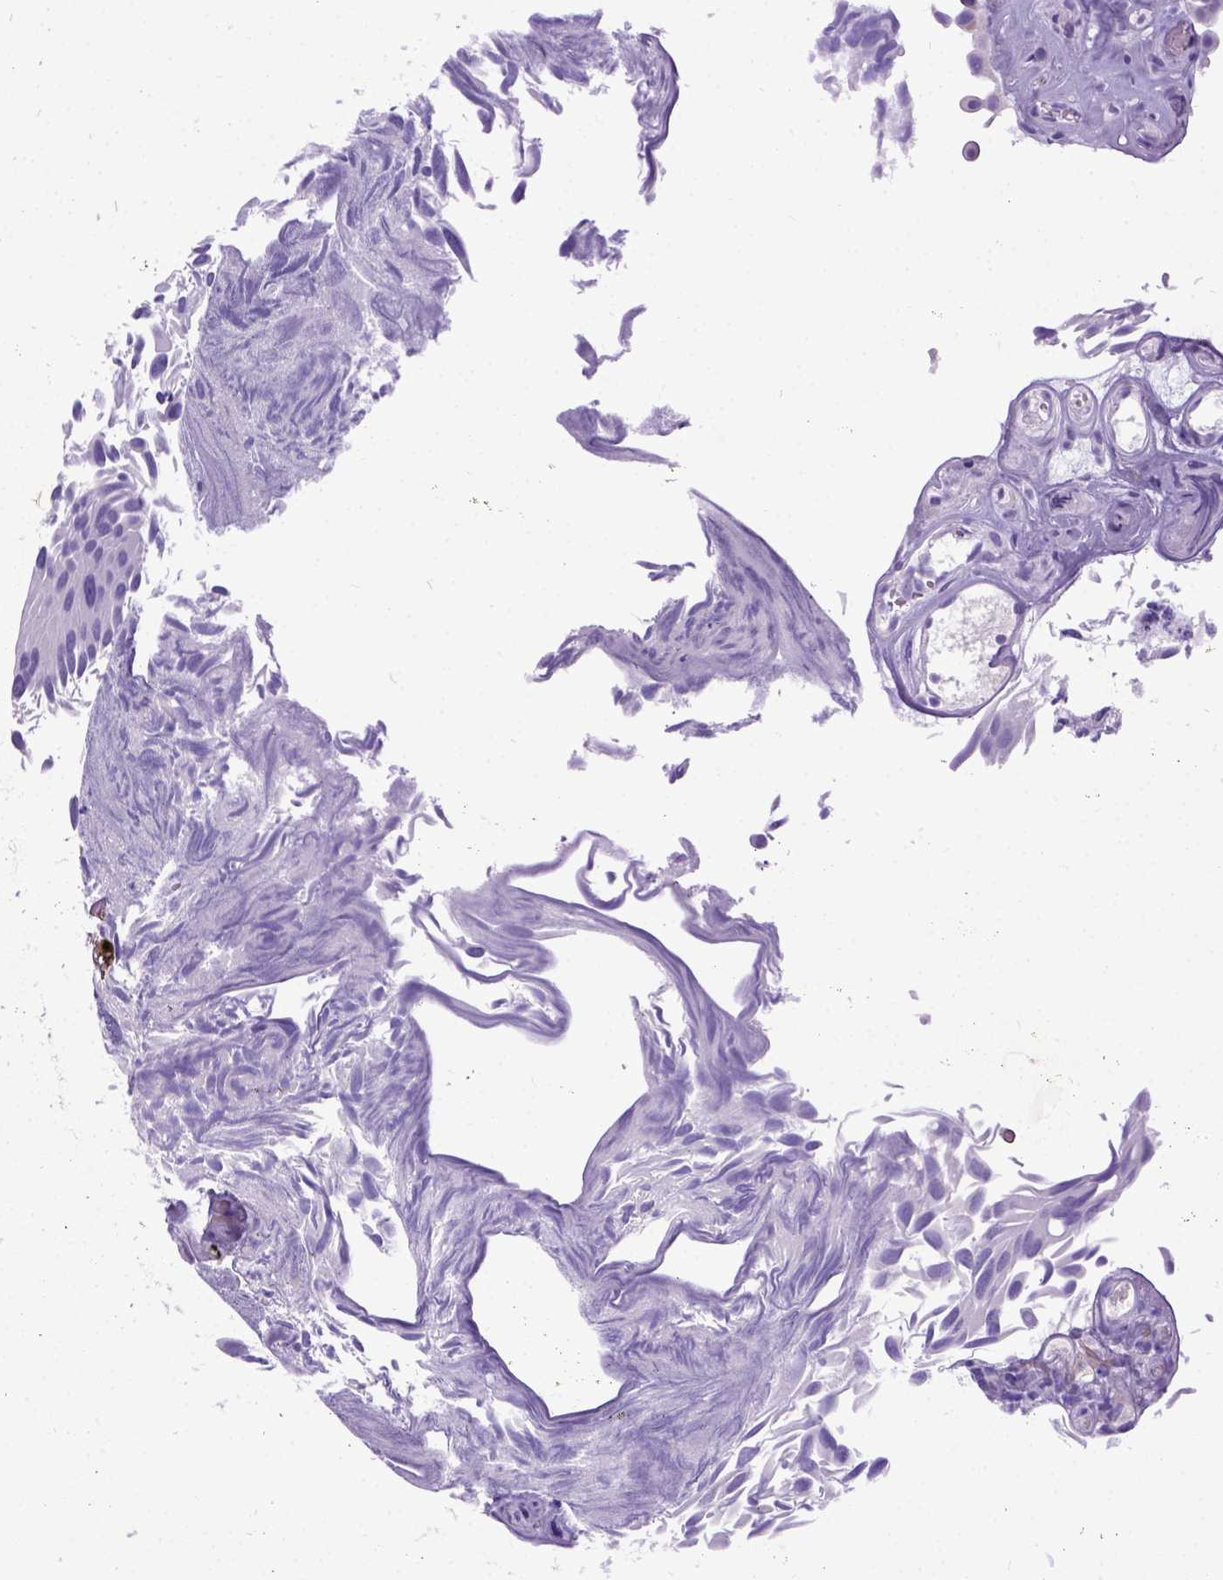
{"staining": {"intensity": "negative", "quantity": "none", "location": "none"}, "tissue": "urothelial cancer", "cell_type": "Tumor cells", "image_type": "cancer", "snomed": [{"axis": "morphology", "description": "Urothelial carcinoma, Low grade"}, {"axis": "topography", "description": "Urinary bladder"}], "caption": "An image of human urothelial cancer is negative for staining in tumor cells. Brightfield microscopy of IHC stained with DAB (brown) and hematoxylin (blue), captured at high magnification.", "gene": "IGF2", "patient": {"sex": "female", "age": 69}}